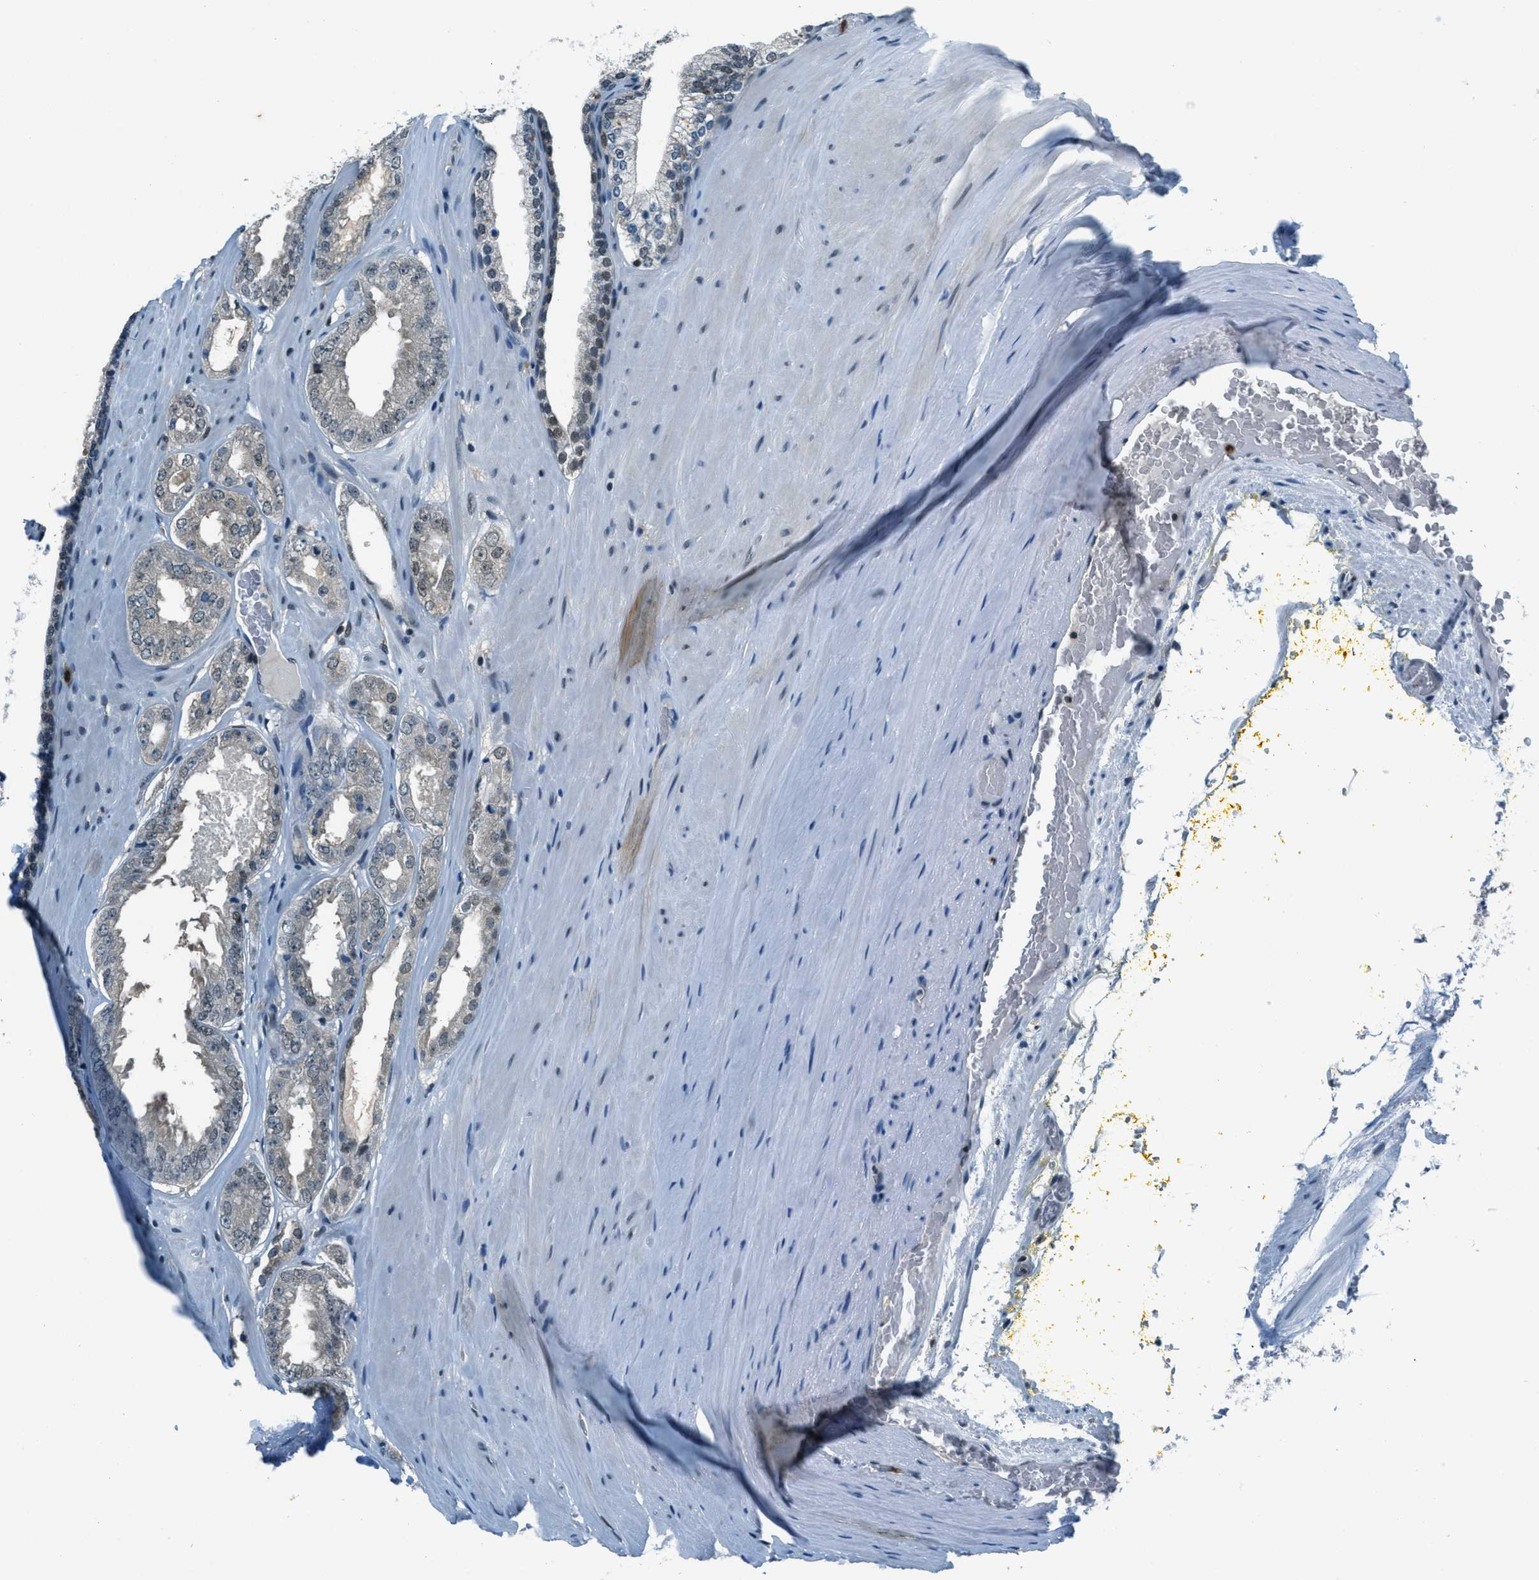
{"staining": {"intensity": "moderate", "quantity": "<25%", "location": "nuclear"}, "tissue": "prostate cancer", "cell_type": "Tumor cells", "image_type": "cancer", "snomed": [{"axis": "morphology", "description": "Adenocarcinoma, High grade"}, {"axis": "topography", "description": "Prostate"}], "caption": "Immunohistochemistry (IHC) photomicrograph of neoplastic tissue: prostate adenocarcinoma (high-grade) stained using IHC reveals low levels of moderate protein expression localized specifically in the nuclear of tumor cells, appearing as a nuclear brown color.", "gene": "OGFR", "patient": {"sex": "male", "age": 65}}